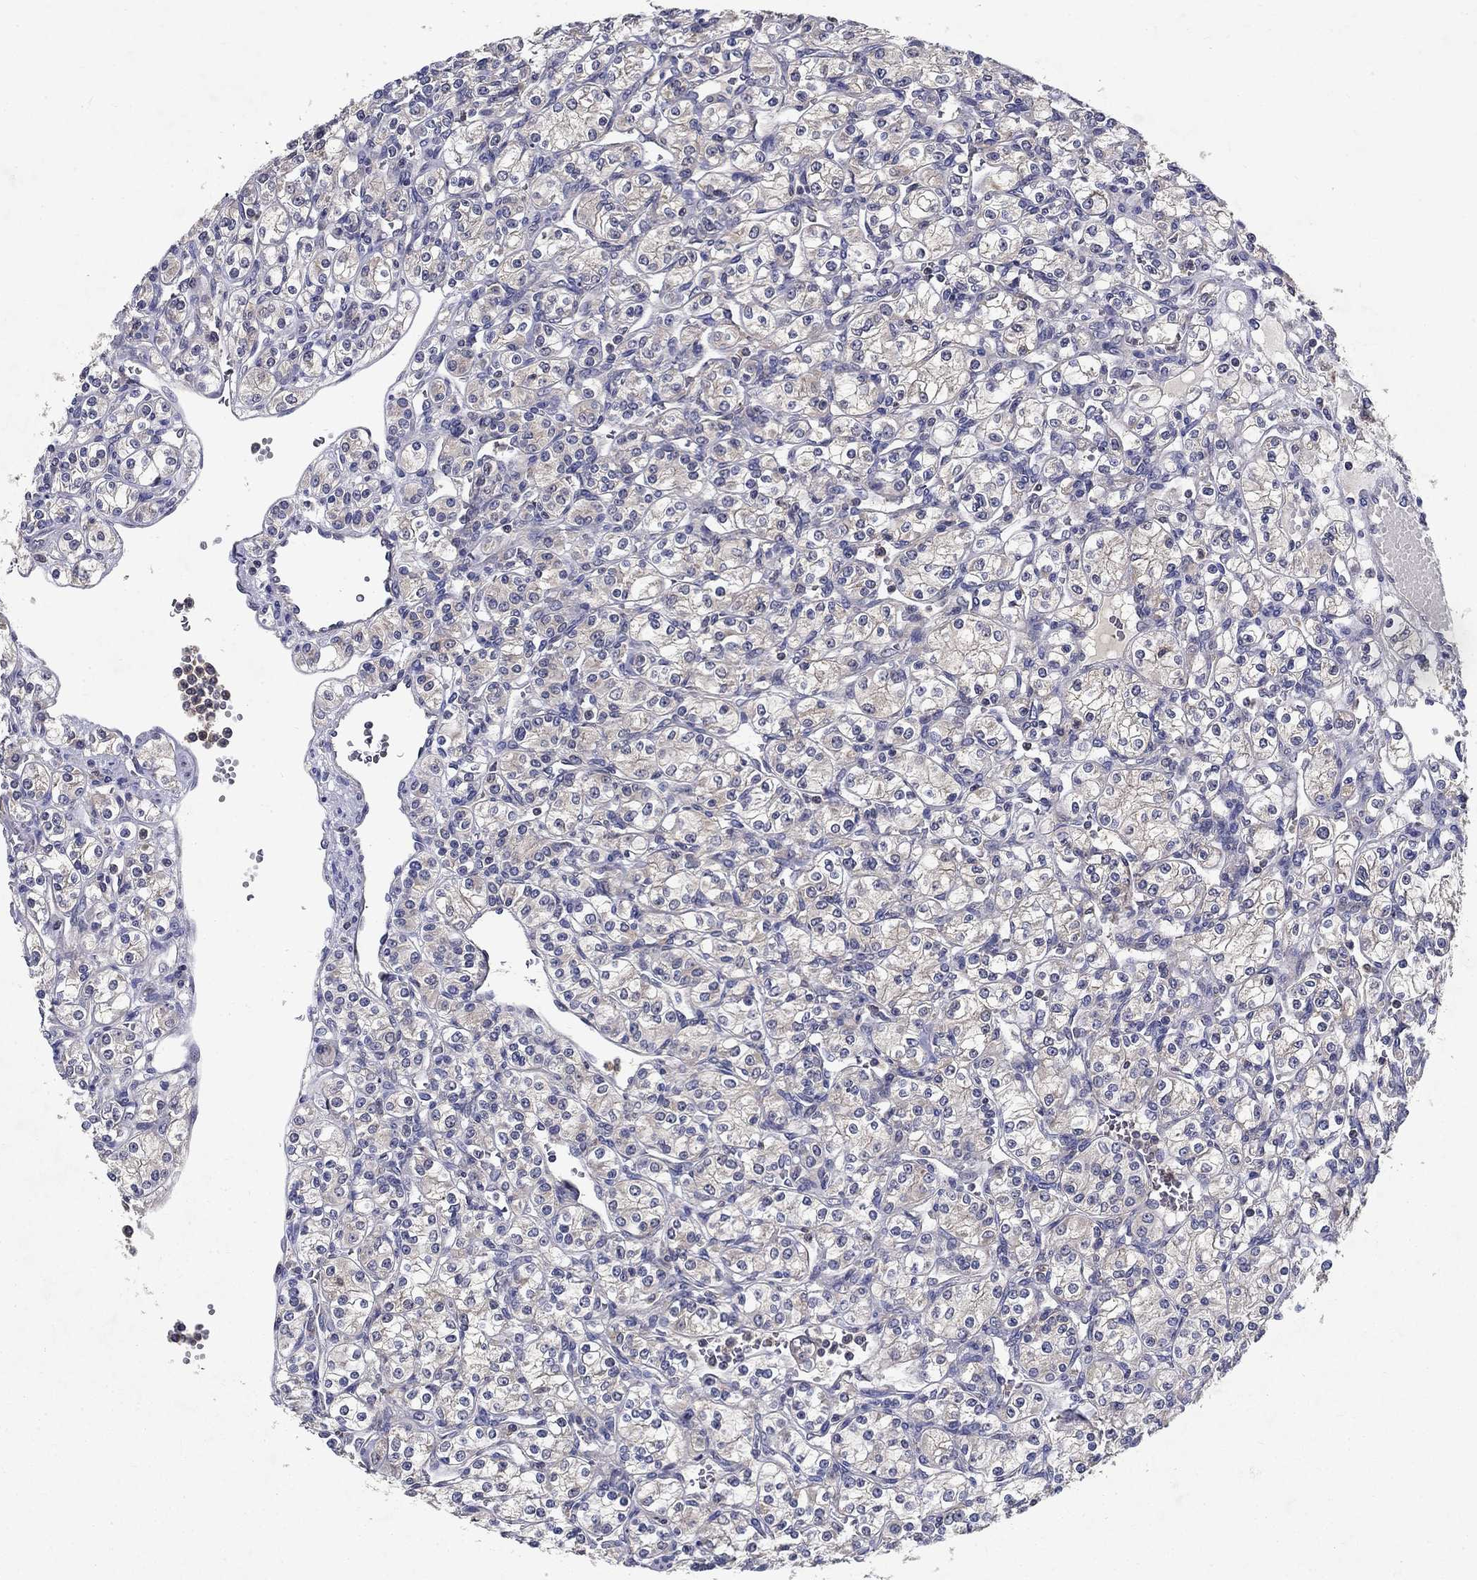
{"staining": {"intensity": "negative", "quantity": "none", "location": "none"}, "tissue": "renal cancer", "cell_type": "Tumor cells", "image_type": "cancer", "snomed": [{"axis": "morphology", "description": "Adenocarcinoma, NOS"}, {"axis": "topography", "description": "Kidney"}], "caption": "Adenocarcinoma (renal) stained for a protein using immunohistochemistry displays no staining tumor cells.", "gene": "GLTP", "patient": {"sex": "male", "age": 77}}